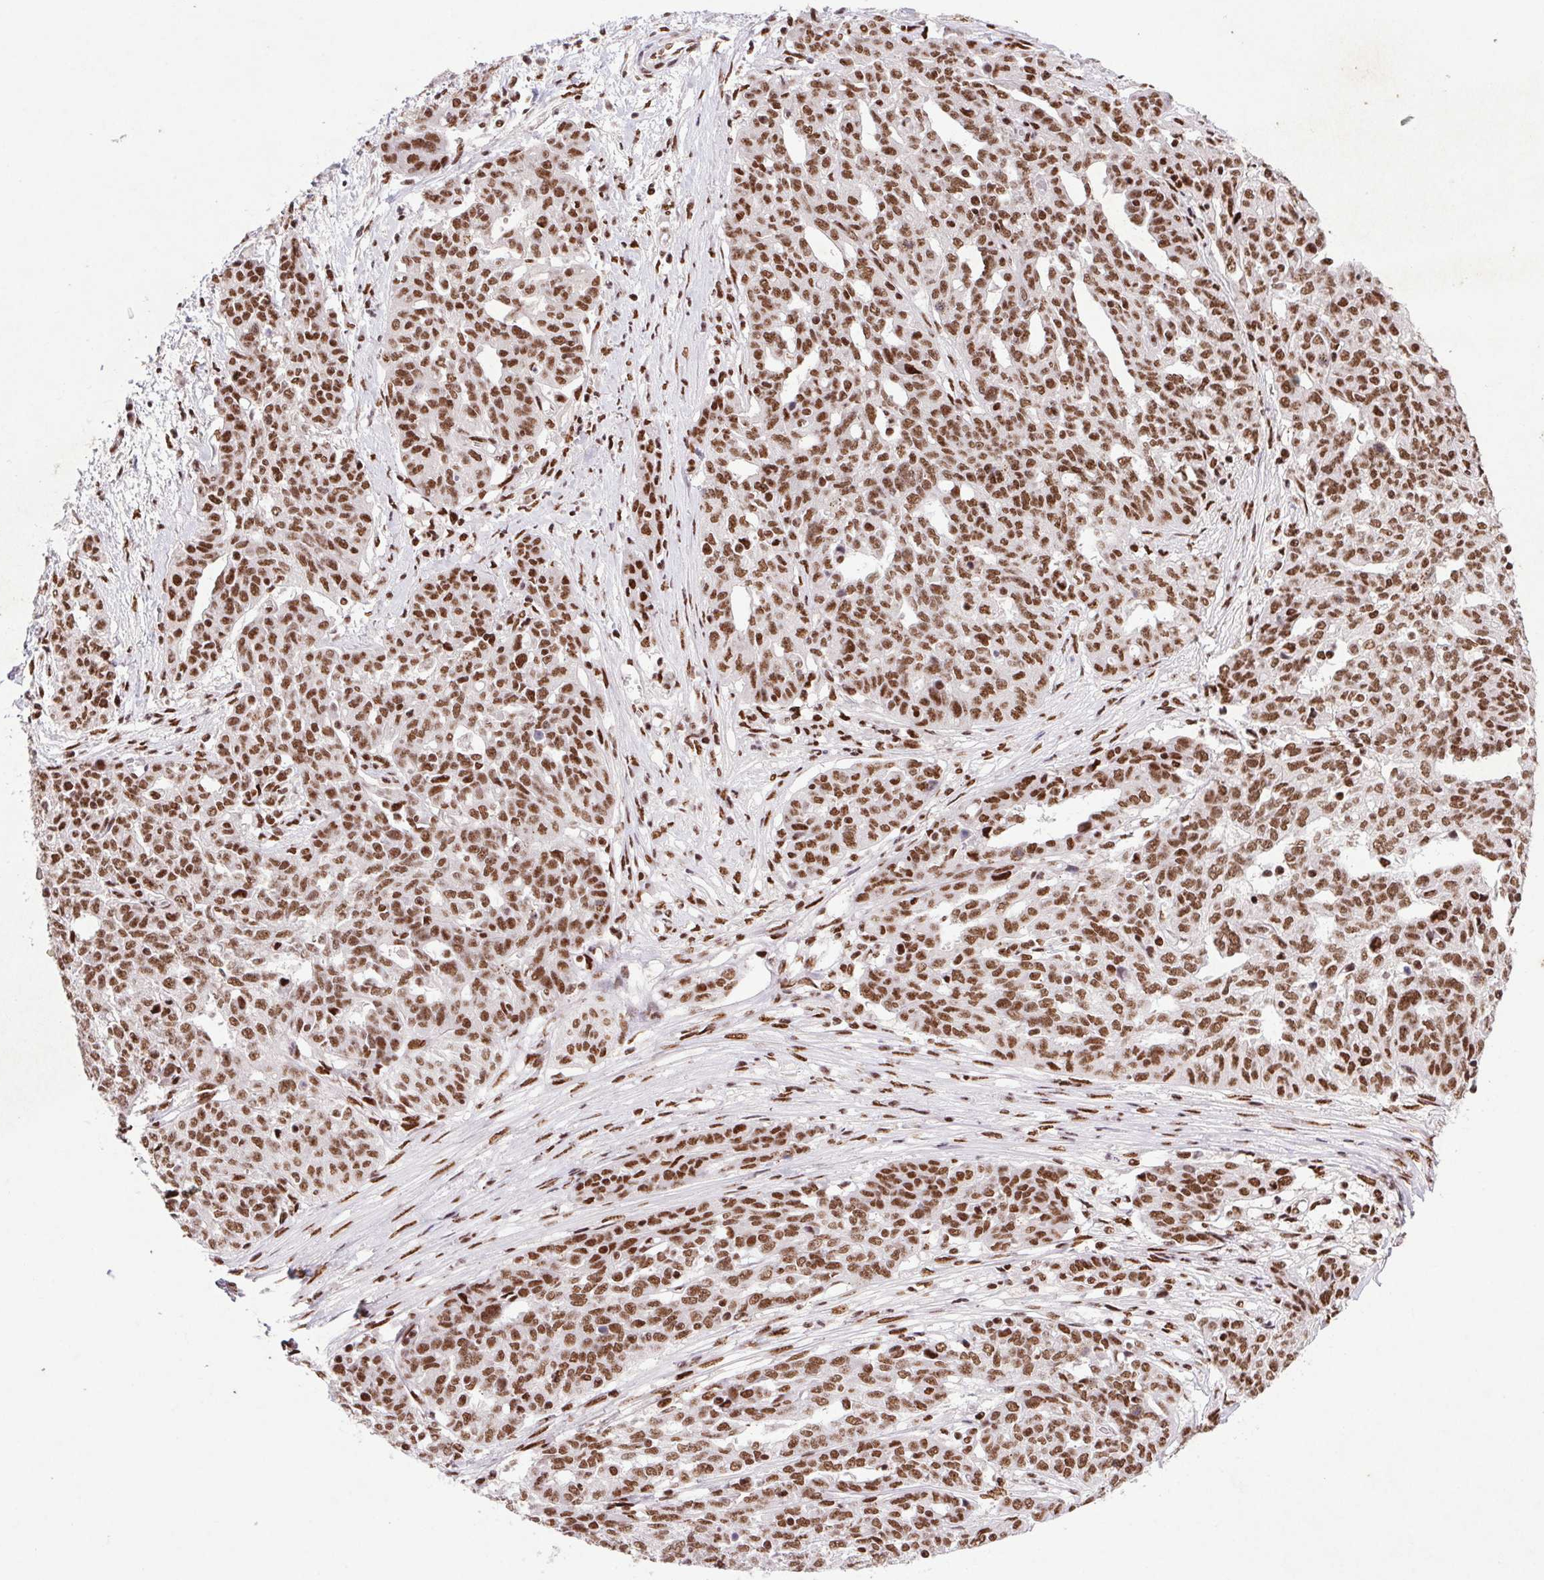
{"staining": {"intensity": "strong", "quantity": ">75%", "location": "nuclear"}, "tissue": "ovarian cancer", "cell_type": "Tumor cells", "image_type": "cancer", "snomed": [{"axis": "morphology", "description": "Cystadenocarcinoma, serous, NOS"}, {"axis": "topography", "description": "Ovary"}], "caption": "Immunohistochemistry (DAB (3,3'-diaminobenzidine)) staining of ovarian cancer (serous cystadenocarcinoma) exhibits strong nuclear protein positivity in about >75% of tumor cells.", "gene": "LDLRAD4", "patient": {"sex": "female", "age": 67}}